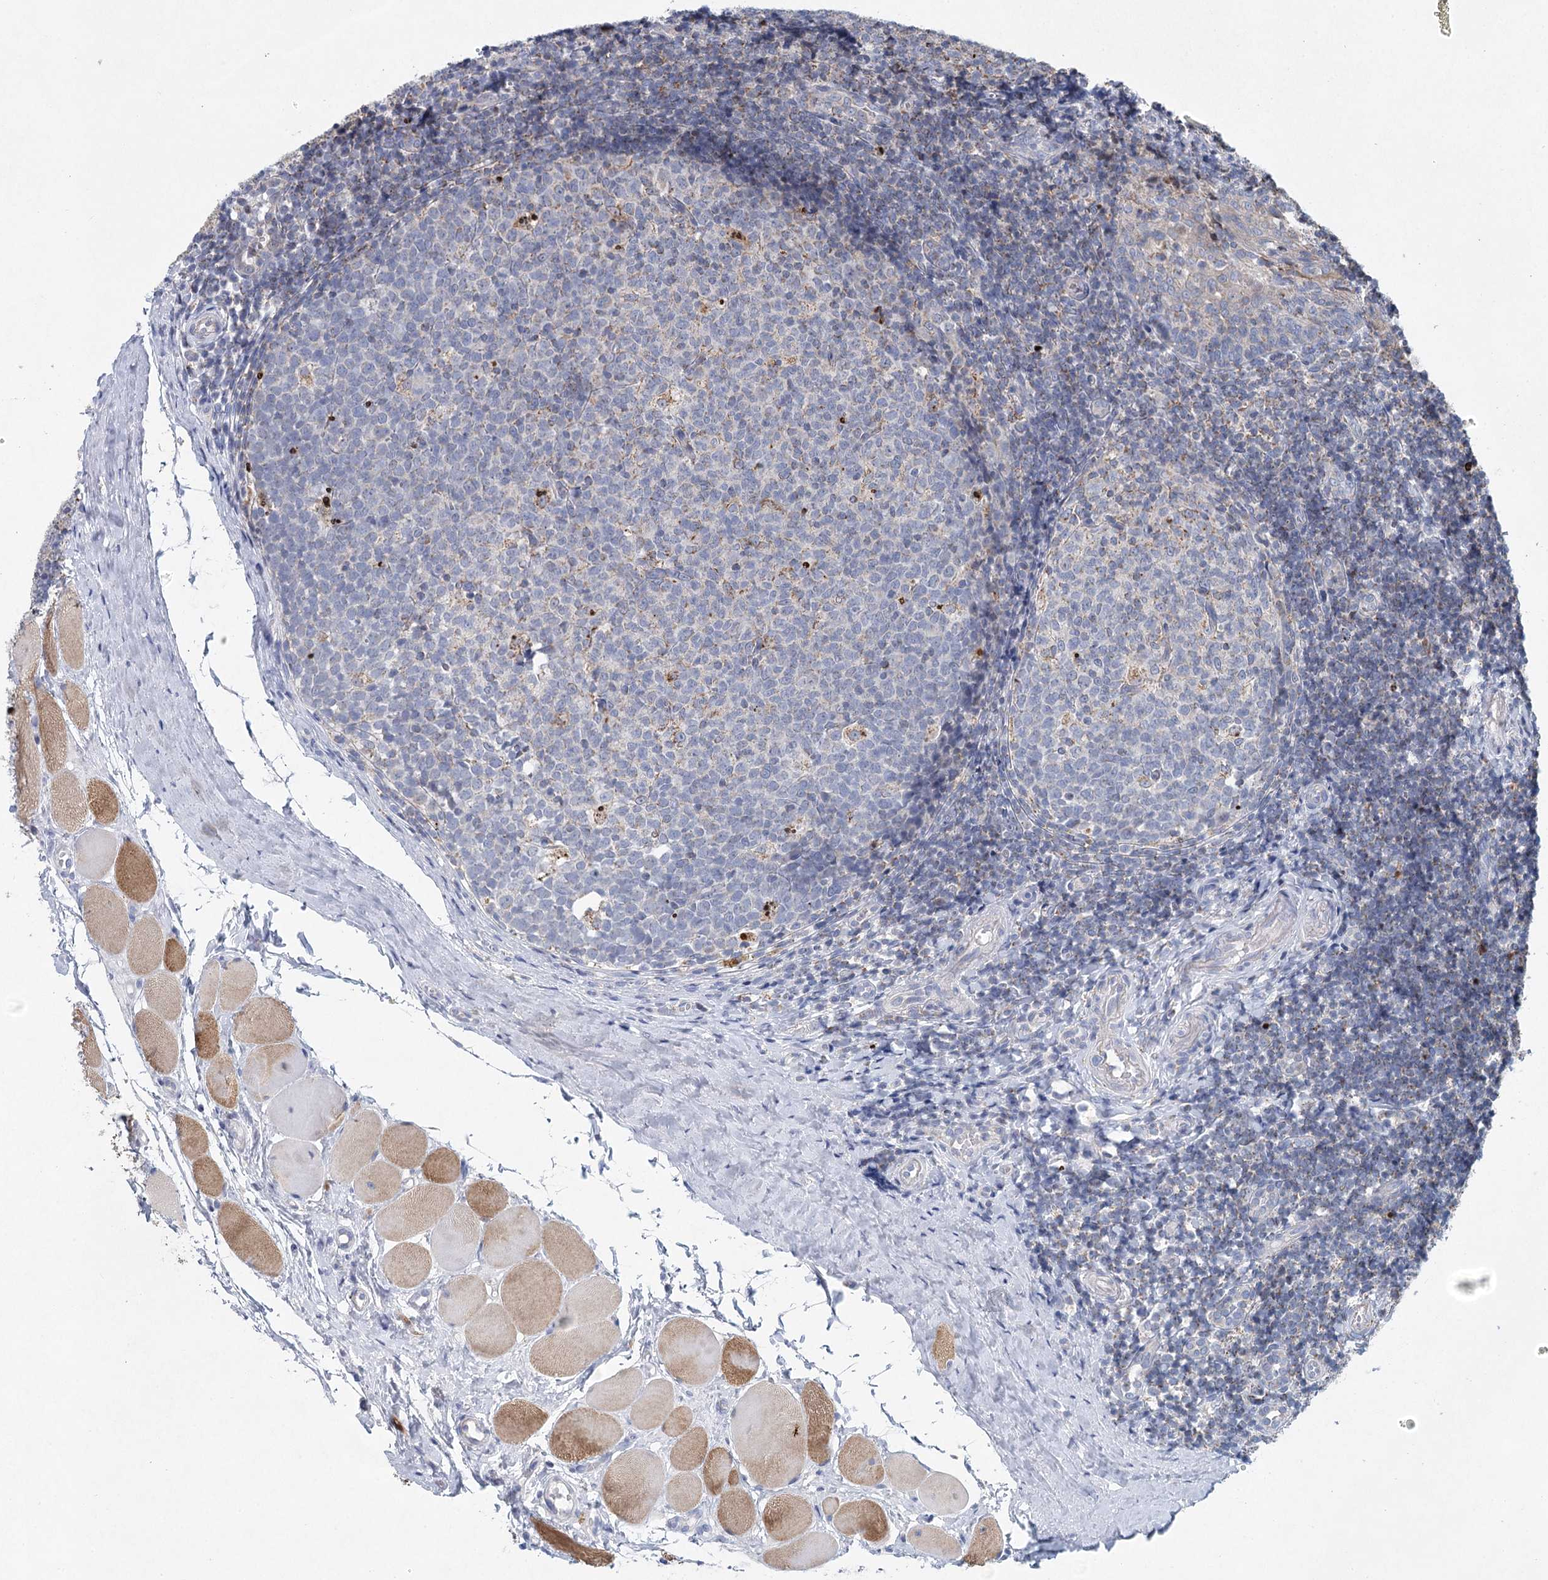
{"staining": {"intensity": "moderate", "quantity": "<25%", "location": "cytoplasmic/membranous"}, "tissue": "tonsil", "cell_type": "Germinal center cells", "image_type": "normal", "snomed": [{"axis": "morphology", "description": "Normal tissue, NOS"}, {"axis": "topography", "description": "Tonsil"}], "caption": "An image of tonsil stained for a protein demonstrates moderate cytoplasmic/membranous brown staining in germinal center cells.", "gene": "XPO6", "patient": {"sex": "female", "age": 19}}